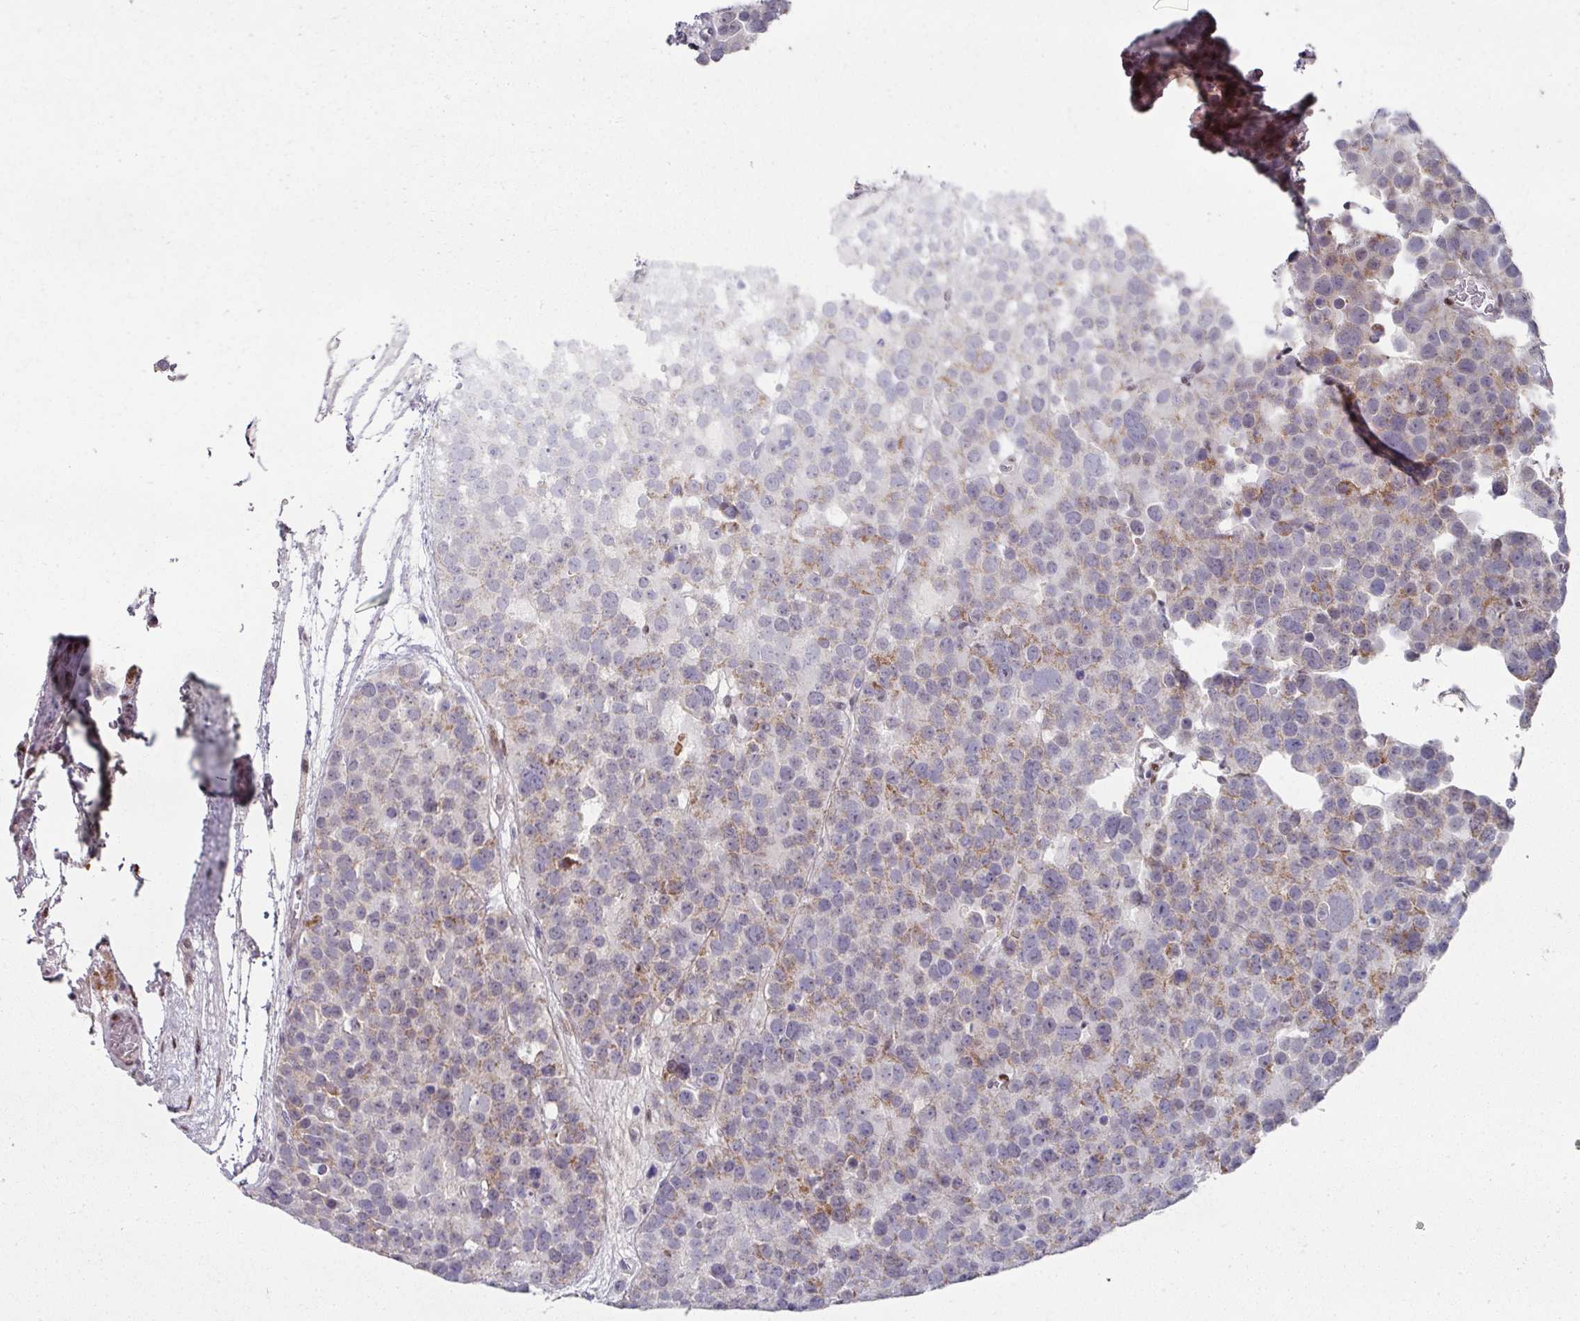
{"staining": {"intensity": "weak", "quantity": "<25%", "location": "cytoplasmic/membranous"}, "tissue": "testis cancer", "cell_type": "Tumor cells", "image_type": "cancer", "snomed": [{"axis": "morphology", "description": "Seminoma, NOS"}, {"axis": "topography", "description": "Testis"}], "caption": "A high-resolution histopathology image shows immunohistochemistry staining of testis cancer, which shows no significant expression in tumor cells. (DAB (3,3'-diaminobenzidine) immunohistochemistry (IHC) visualized using brightfield microscopy, high magnification).", "gene": "CBX7", "patient": {"sex": "male", "age": 71}}